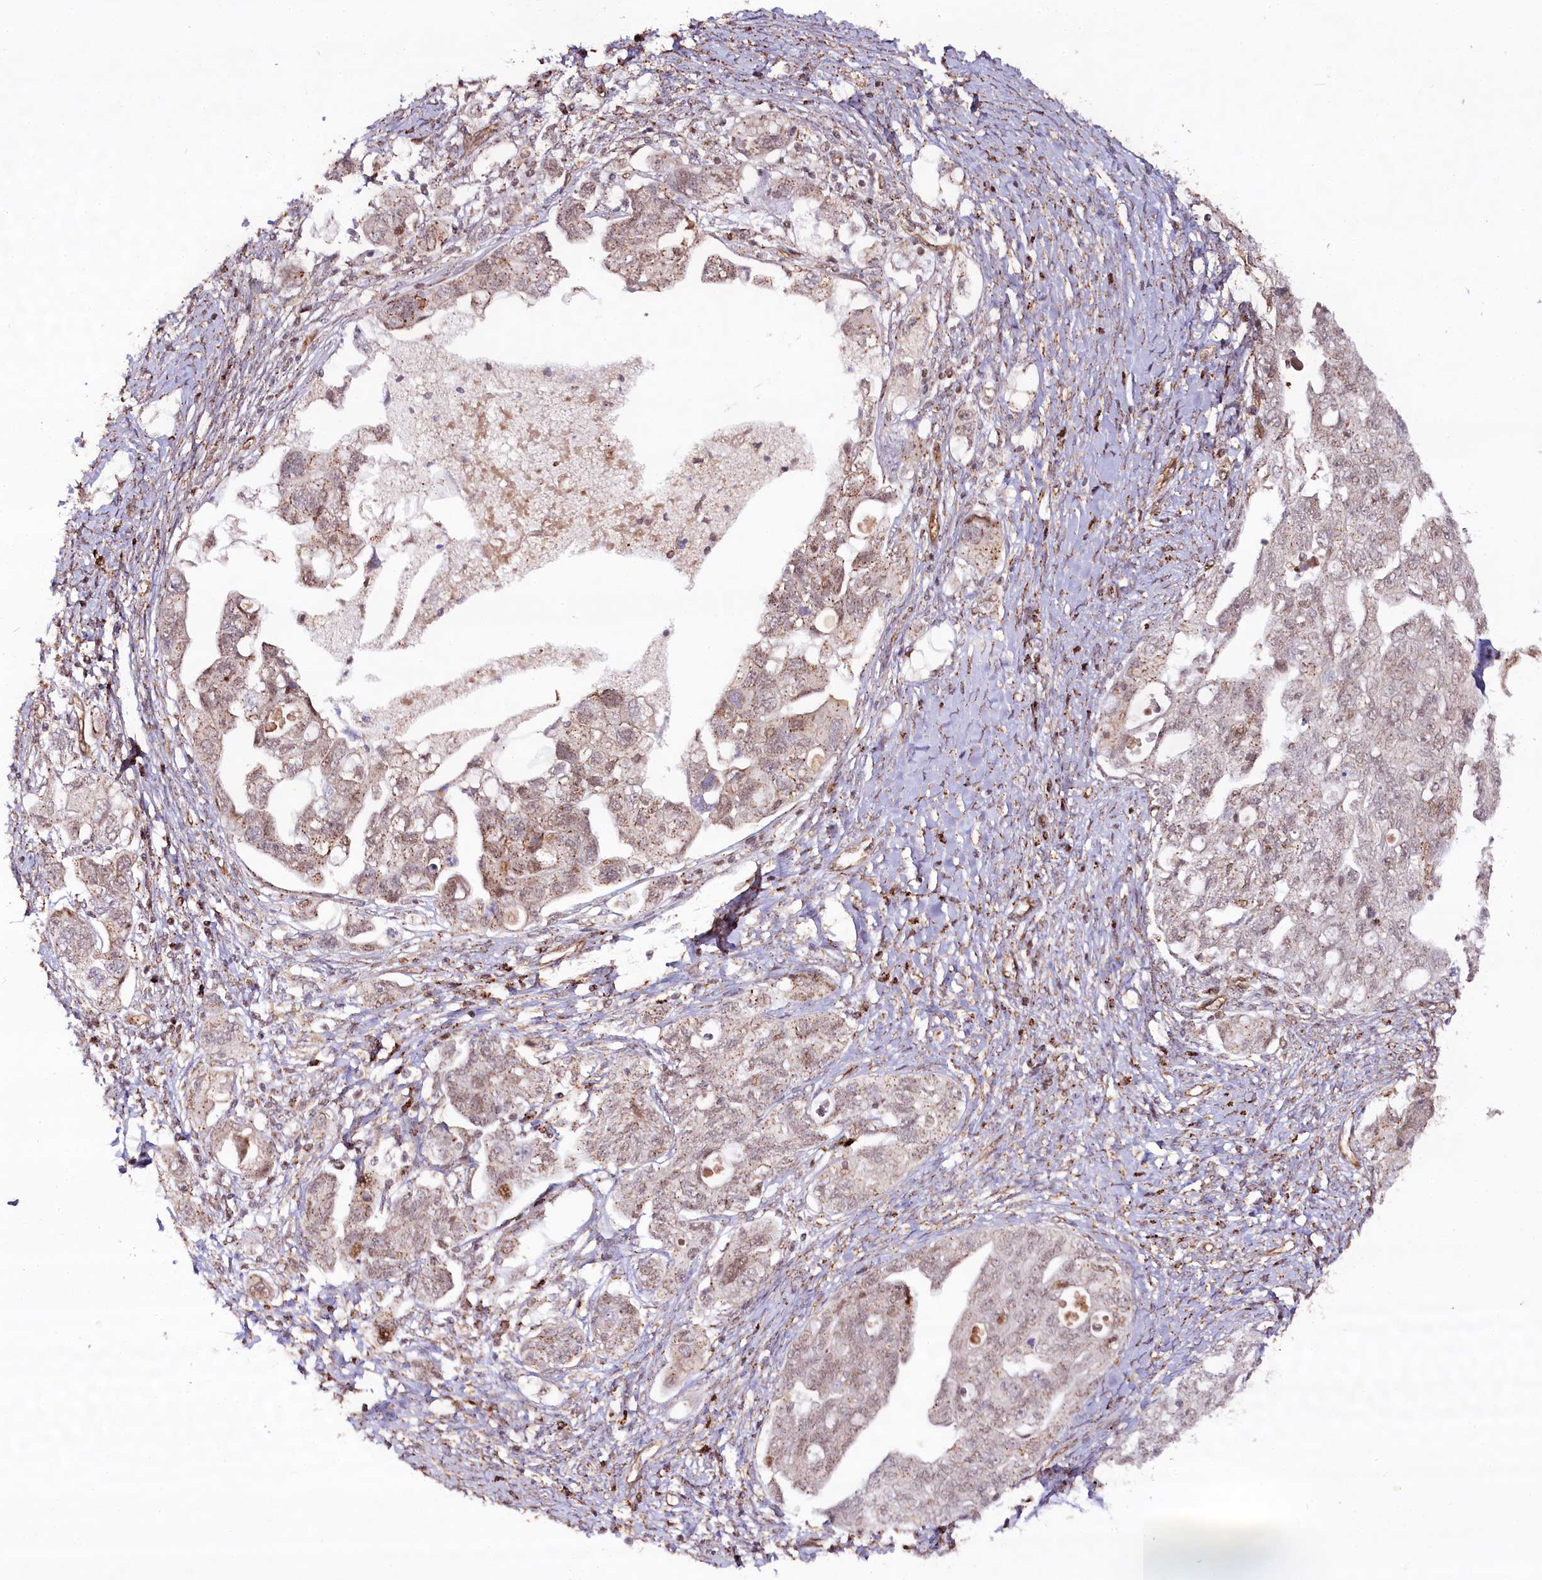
{"staining": {"intensity": "weak", "quantity": ">75%", "location": "cytoplasmic/membranous"}, "tissue": "ovarian cancer", "cell_type": "Tumor cells", "image_type": "cancer", "snomed": [{"axis": "morphology", "description": "Carcinoma, NOS"}, {"axis": "morphology", "description": "Cystadenocarcinoma, serous, NOS"}, {"axis": "topography", "description": "Ovary"}], "caption": "A brown stain shows weak cytoplasmic/membranous expression of a protein in human ovarian serous cystadenocarcinoma tumor cells.", "gene": "COPG1", "patient": {"sex": "female", "age": 69}}